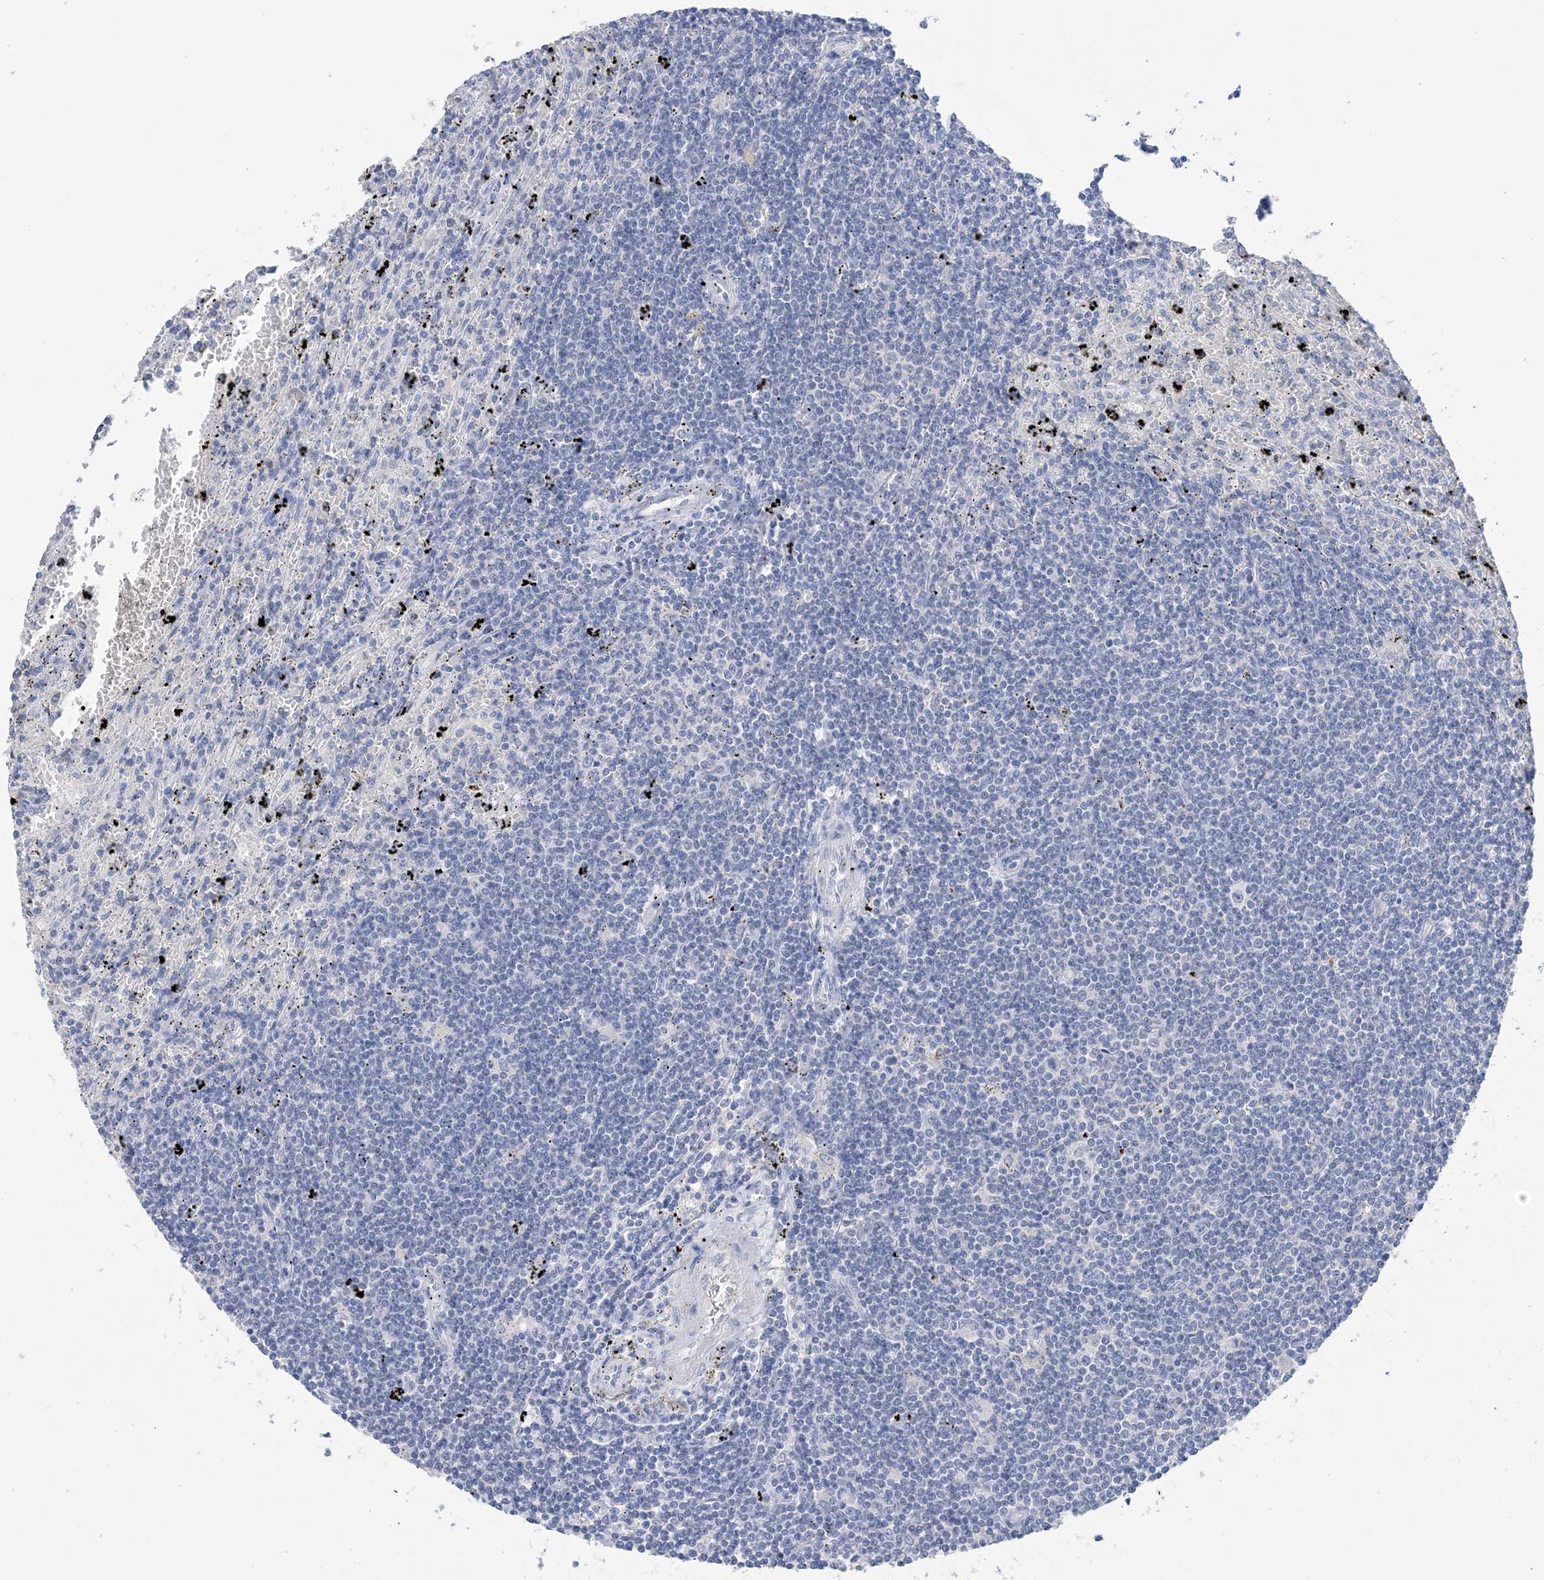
{"staining": {"intensity": "negative", "quantity": "none", "location": "none"}, "tissue": "lymphoma", "cell_type": "Tumor cells", "image_type": "cancer", "snomed": [{"axis": "morphology", "description": "Malignant lymphoma, non-Hodgkin's type, Low grade"}, {"axis": "topography", "description": "Spleen"}], "caption": "Immunohistochemical staining of lymphoma displays no significant staining in tumor cells.", "gene": "DSC3", "patient": {"sex": "male", "age": 76}}